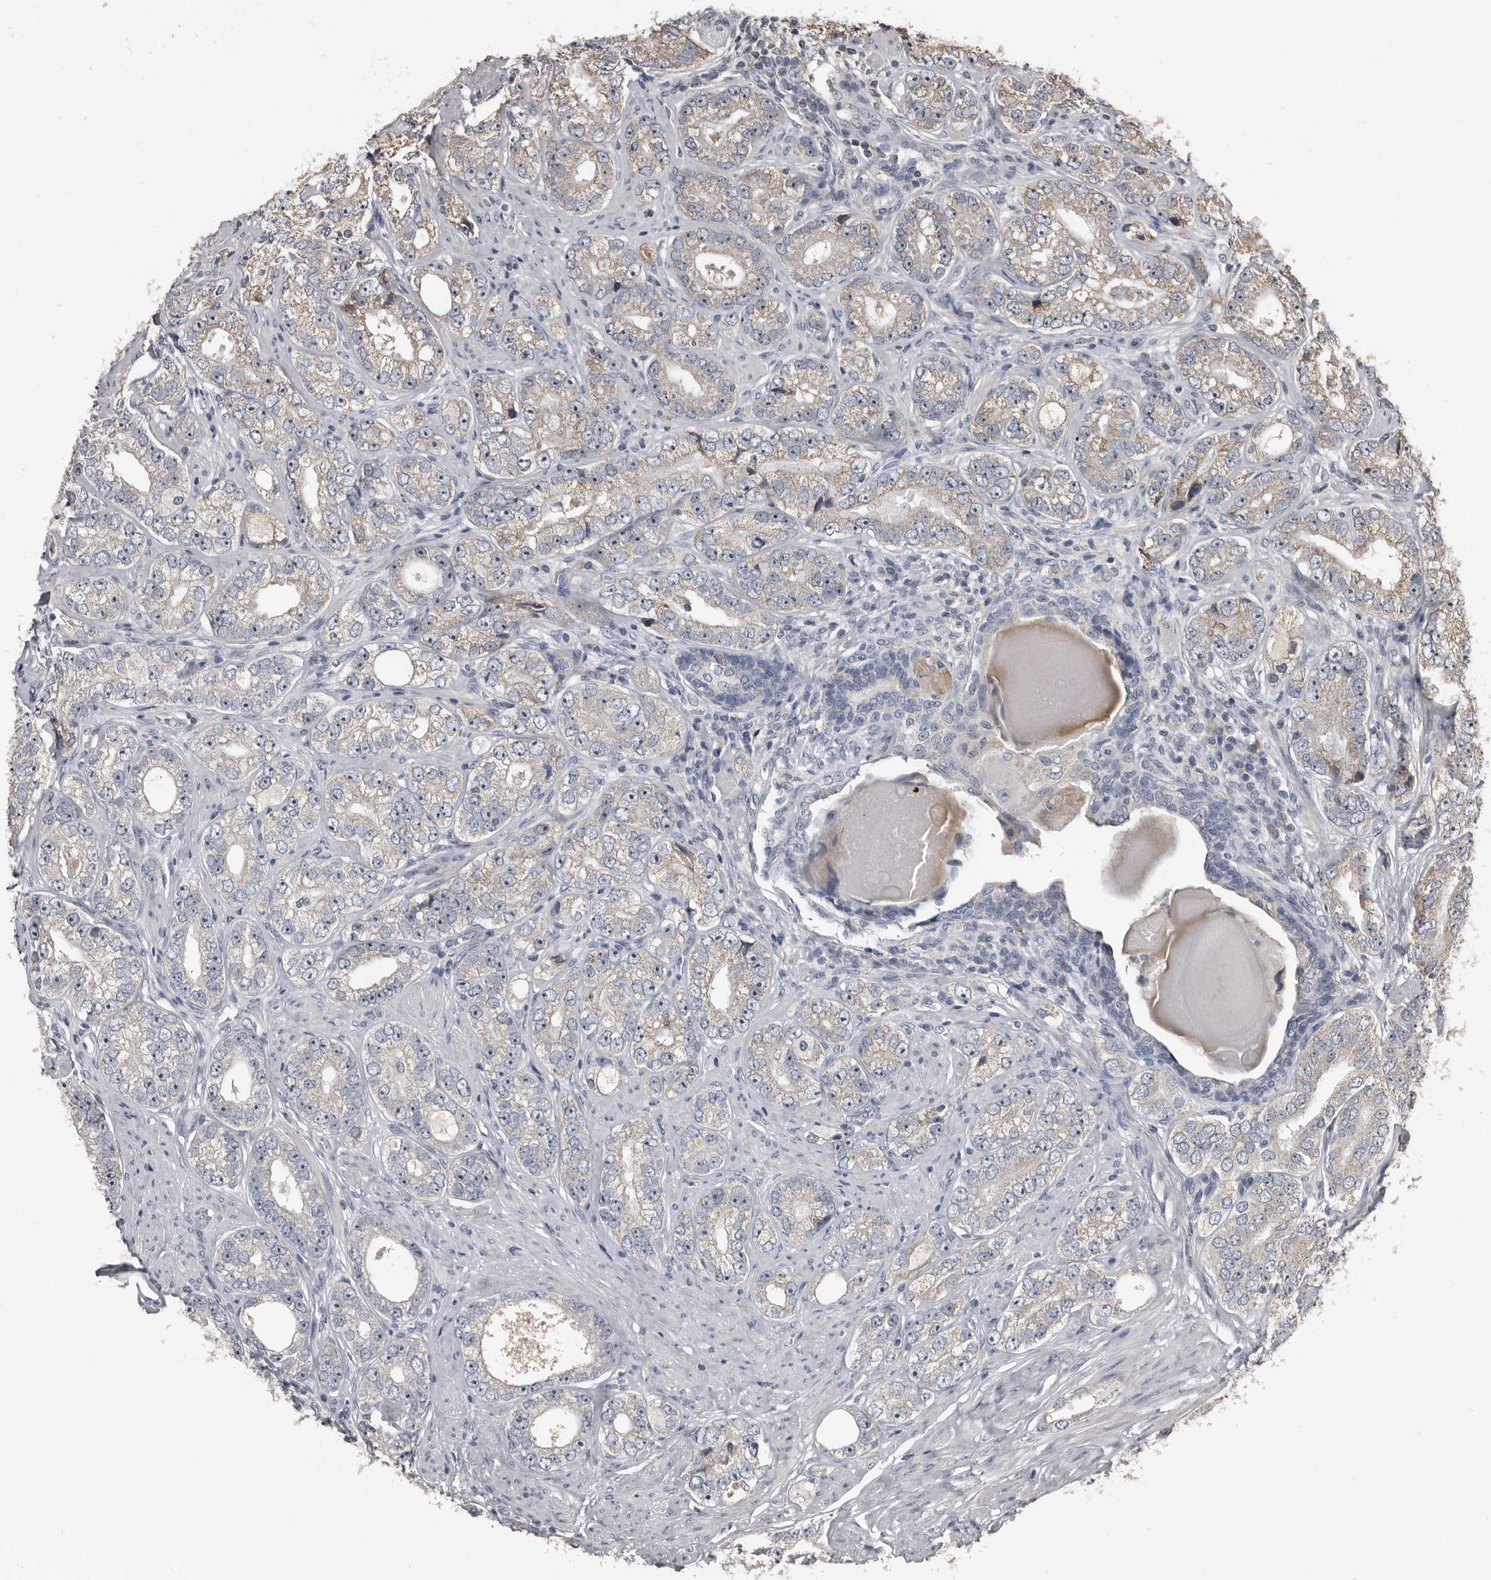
{"staining": {"intensity": "weak", "quantity": "25%-75%", "location": "cytoplasmic/membranous"}, "tissue": "prostate cancer", "cell_type": "Tumor cells", "image_type": "cancer", "snomed": [{"axis": "morphology", "description": "Adenocarcinoma, High grade"}, {"axis": "topography", "description": "Prostate"}], "caption": "Prostate adenocarcinoma (high-grade) stained for a protein reveals weak cytoplasmic/membranous positivity in tumor cells. (Brightfield microscopy of DAB IHC at high magnification).", "gene": "GREB1", "patient": {"sex": "male", "age": 56}}